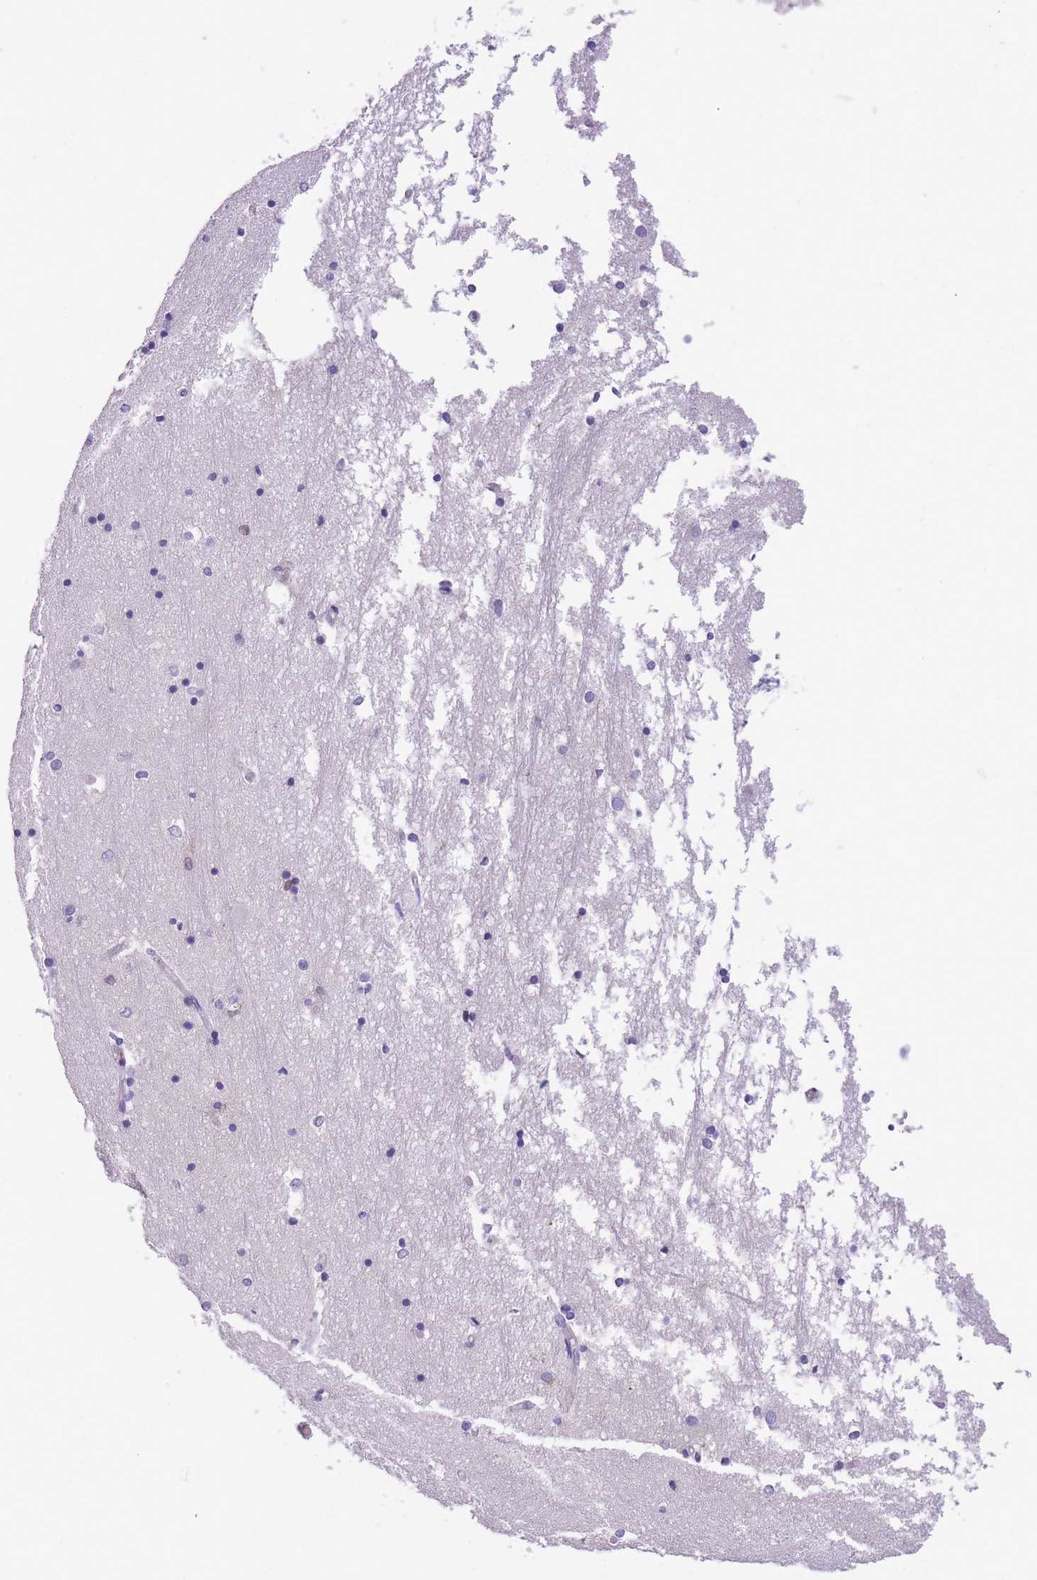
{"staining": {"intensity": "negative", "quantity": "none", "location": "none"}, "tissue": "hippocampus", "cell_type": "Glial cells", "image_type": "normal", "snomed": [{"axis": "morphology", "description": "Normal tissue, NOS"}, {"axis": "topography", "description": "Hippocampus"}], "caption": "This photomicrograph is of normal hippocampus stained with immunohistochemistry to label a protein in brown with the nuclei are counter-stained blue. There is no expression in glial cells.", "gene": "GNAT1", "patient": {"sex": "male", "age": 45}}